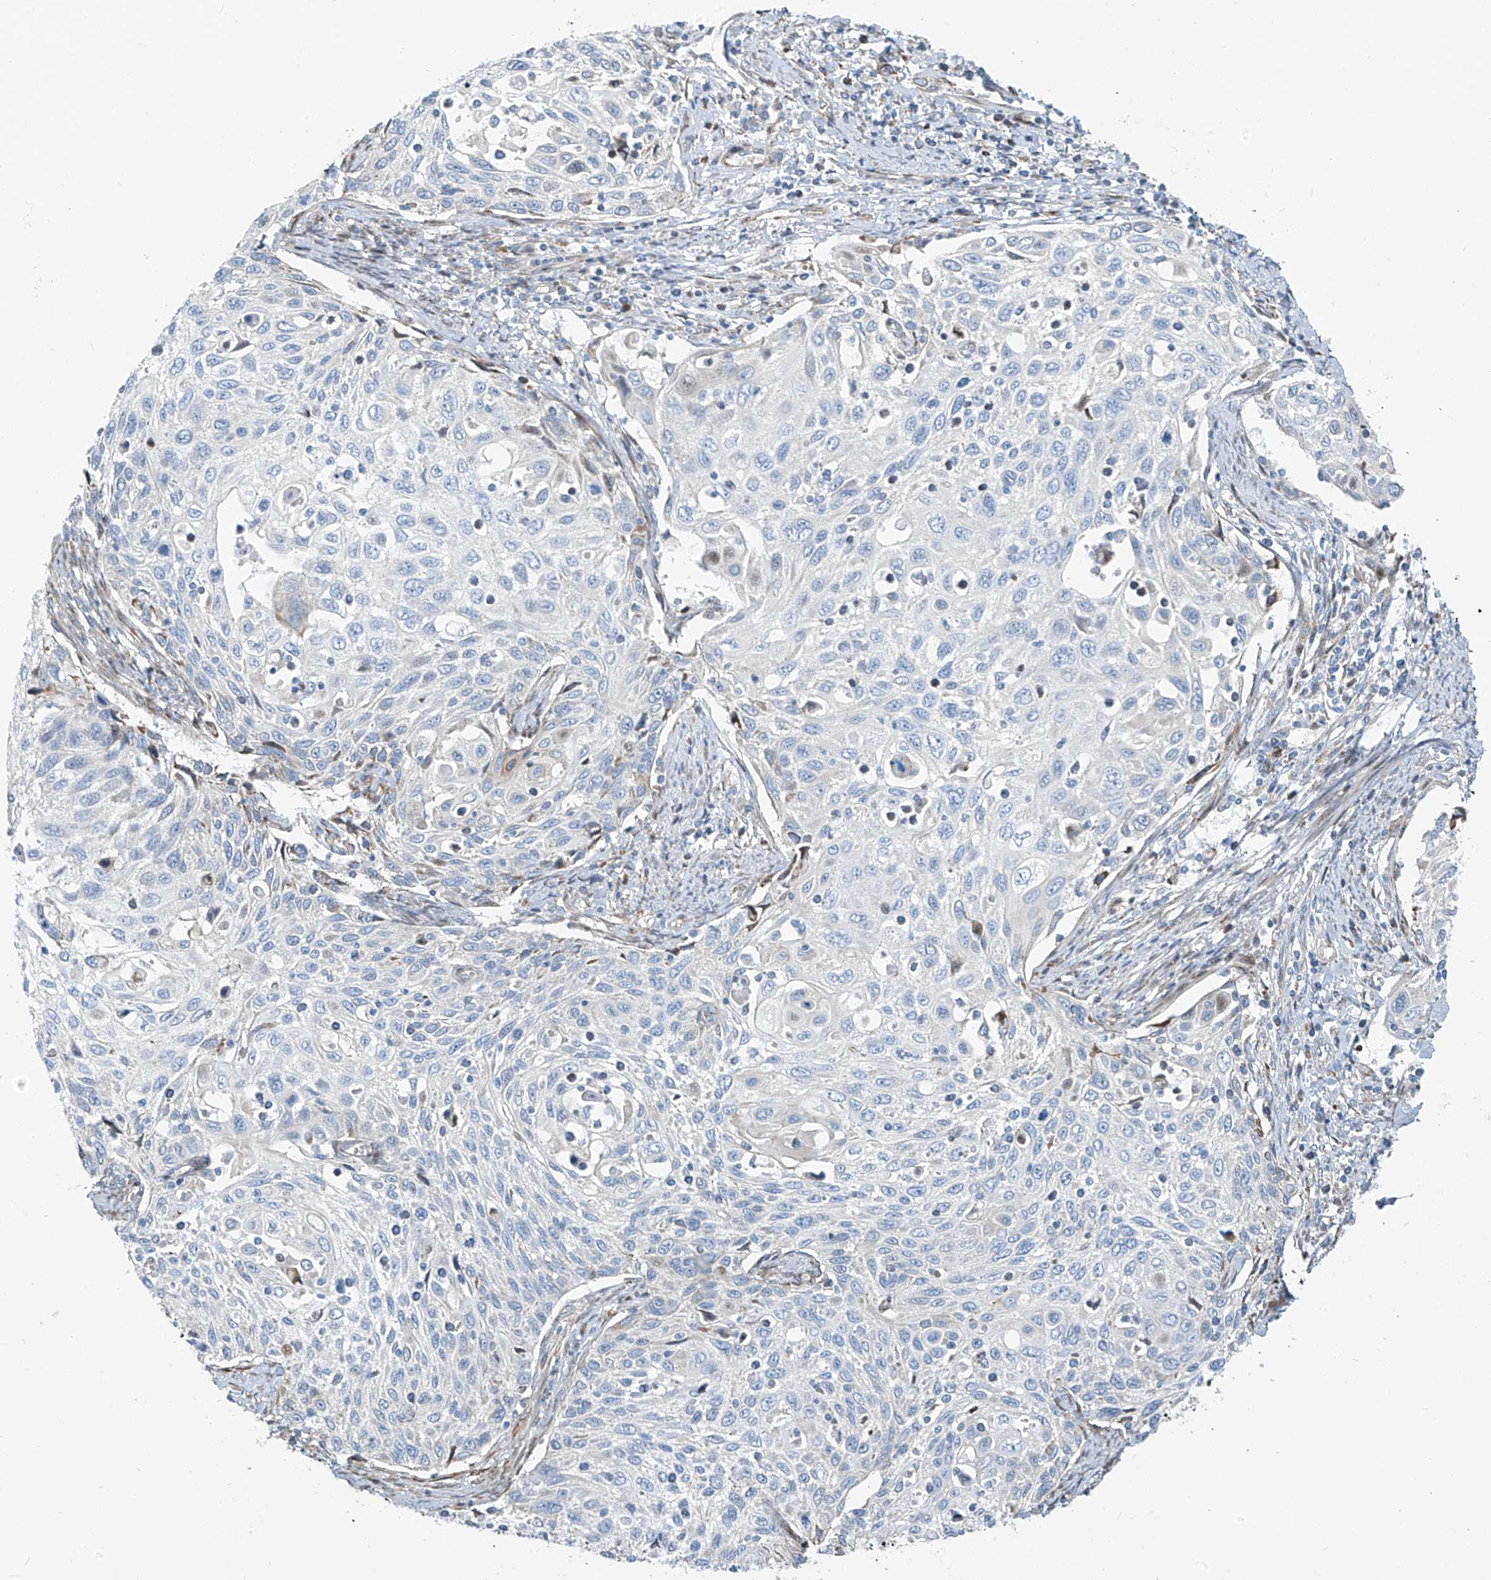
{"staining": {"intensity": "negative", "quantity": "none", "location": "none"}, "tissue": "cervical cancer", "cell_type": "Tumor cells", "image_type": "cancer", "snomed": [{"axis": "morphology", "description": "Squamous cell carcinoma, NOS"}, {"axis": "topography", "description": "Cervix"}], "caption": "Tumor cells show no significant staining in cervical squamous cell carcinoma.", "gene": "HIC2", "patient": {"sex": "female", "age": 70}}